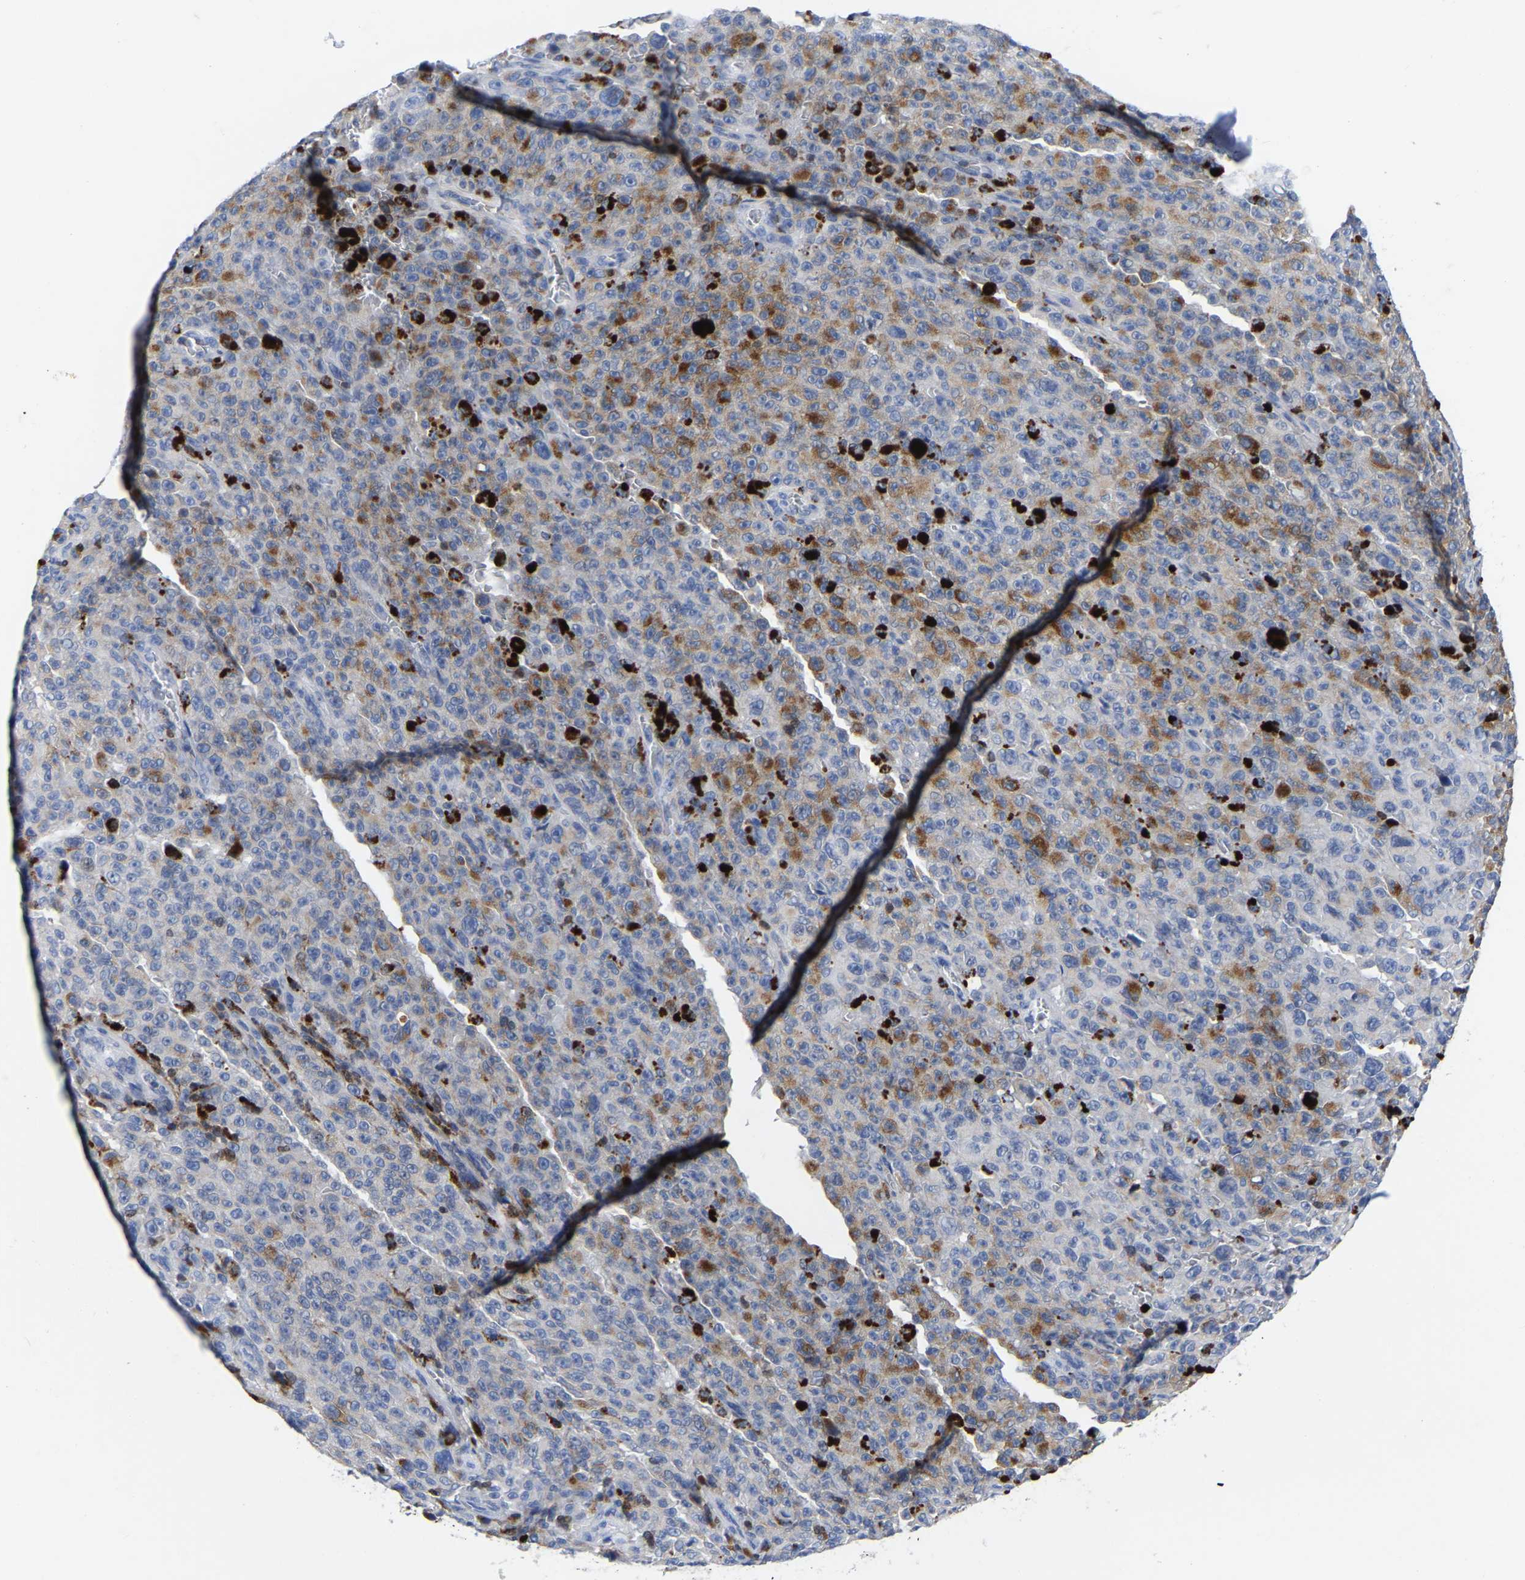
{"staining": {"intensity": "moderate", "quantity": "<25%", "location": "cytoplasmic/membranous"}, "tissue": "melanoma", "cell_type": "Tumor cells", "image_type": "cancer", "snomed": [{"axis": "morphology", "description": "Malignant melanoma, NOS"}, {"axis": "topography", "description": "Skin"}], "caption": "Melanoma stained with DAB (3,3'-diaminobenzidine) immunohistochemistry demonstrates low levels of moderate cytoplasmic/membranous expression in approximately <25% of tumor cells.", "gene": "PTPN7", "patient": {"sex": "female", "age": 82}}